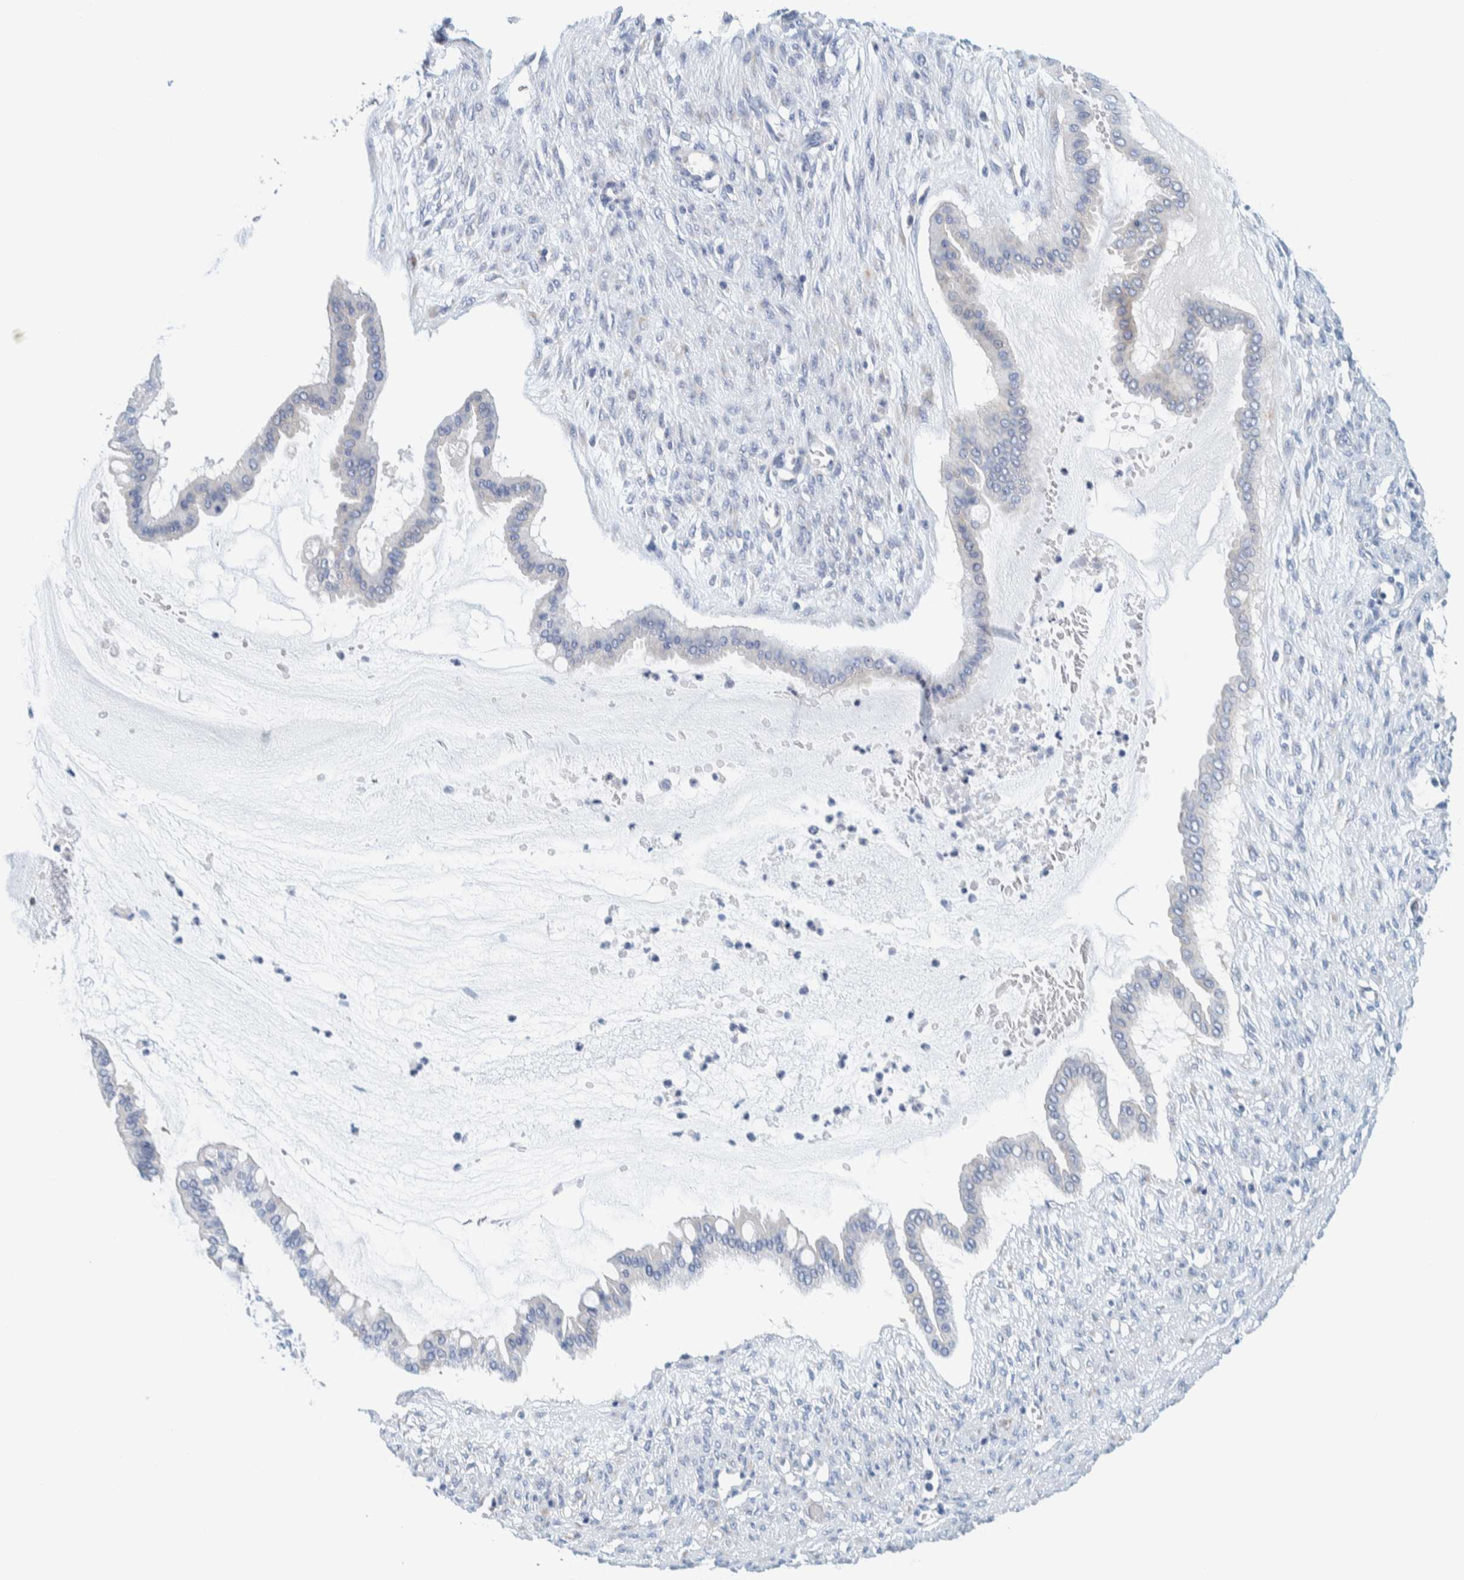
{"staining": {"intensity": "negative", "quantity": "none", "location": "none"}, "tissue": "ovarian cancer", "cell_type": "Tumor cells", "image_type": "cancer", "snomed": [{"axis": "morphology", "description": "Cystadenocarcinoma, mucinous, NOS"}, {"axis": "topography", "description": "Ovary"}], "caption": "Protein analysis of ovarian mucinous cystadenocarcinoma reveals no significant positivity in tumor cells. The staining is performed using DAB (3,3'-diaminobenzidine) brown chromogen with nuclei counter-stained in using hematoxylin.", "gene": "MOG", "patient": {"sex": "female", "age": 73}}